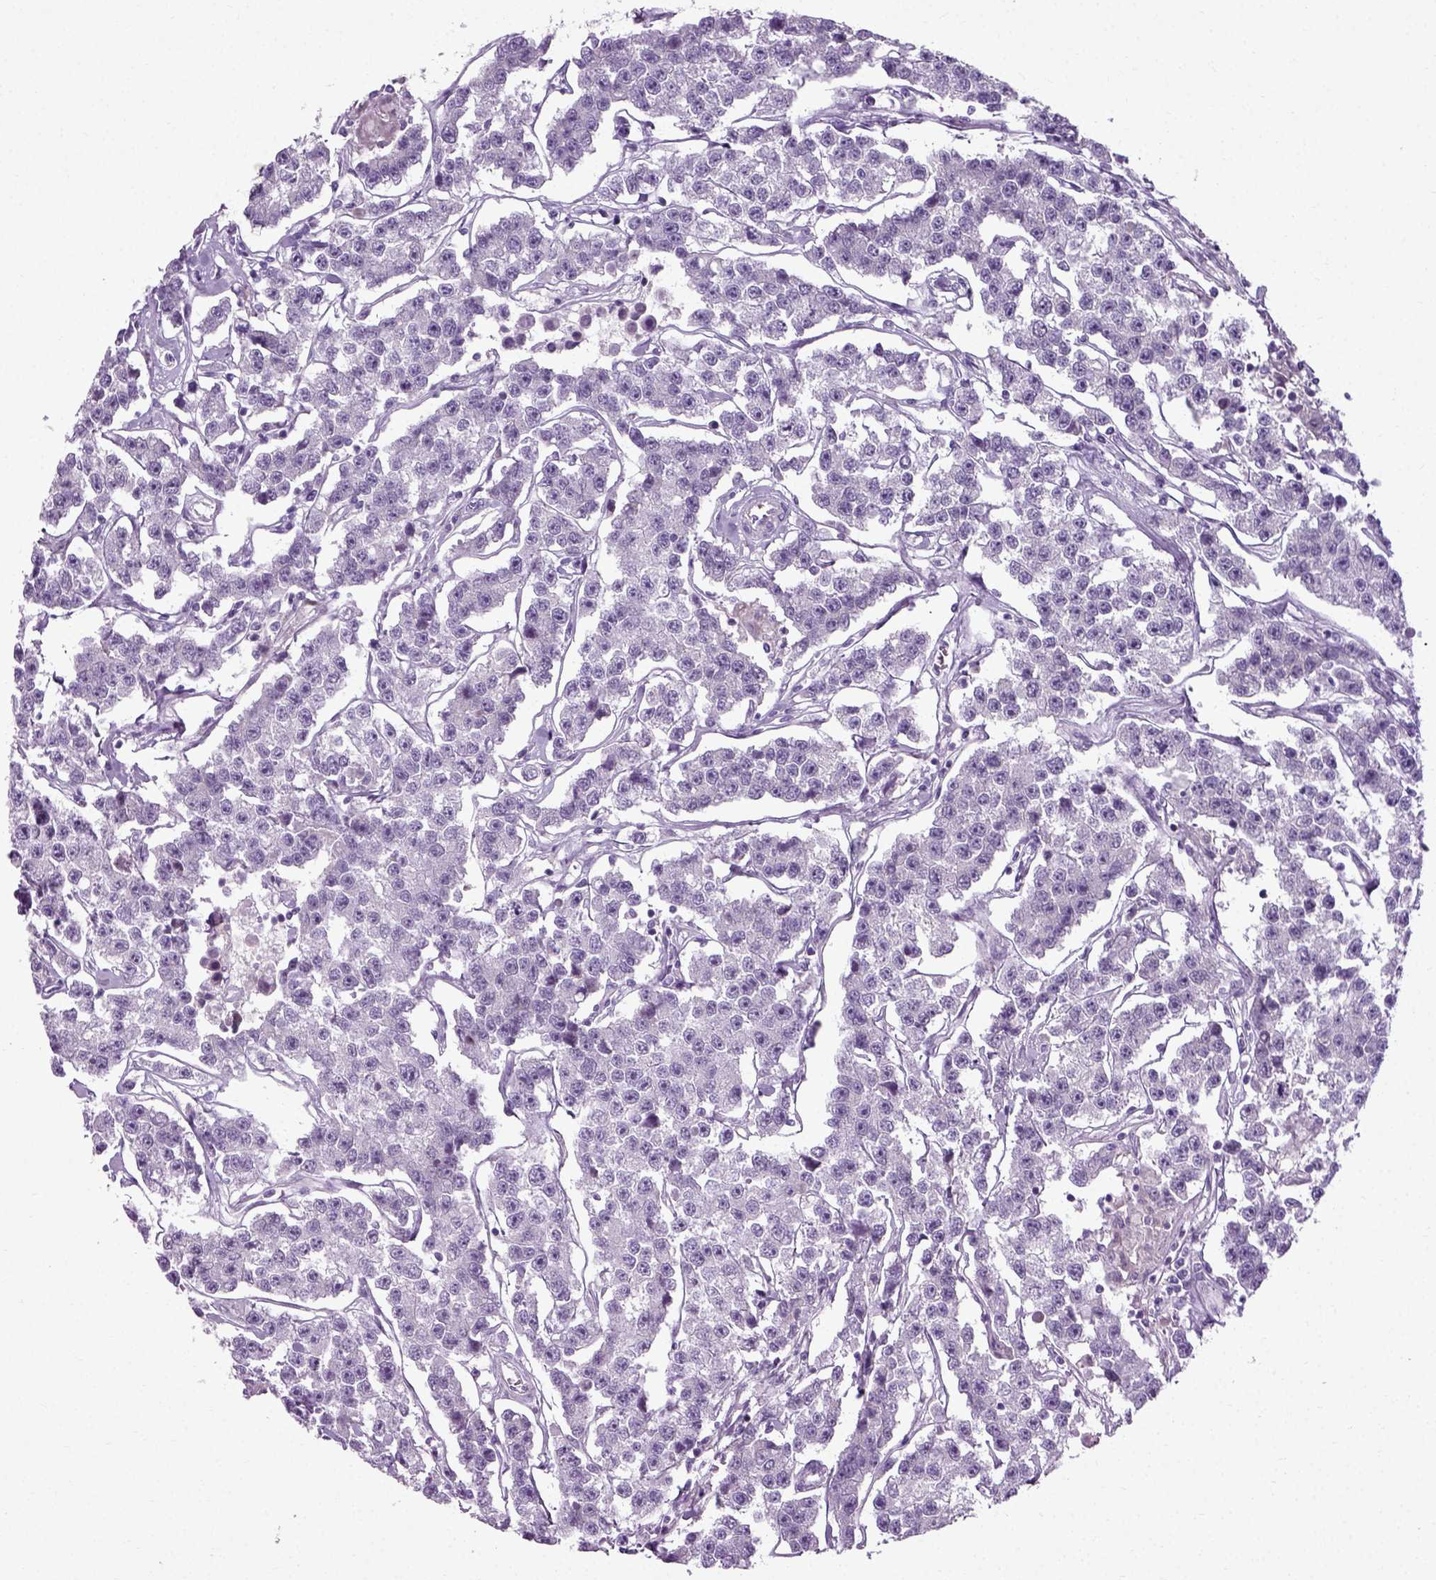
{"staining": {"intensity": "negative", "quantity": "none", "location": "none"}, "tissue": "testis cancer", "cell_type": "Tumor cells", "image_type": "cancer", "snomed": [{"axis": "morphology", "description": "Seminoma, NOS"}, {"axis": "topography", "description": "Testis"}], "caption": "Immunohistochemical staining of human testis cancer demonstrates no significant staining in tumor cells.", "gene": "SCG5", "patient": {"sex": "male", "age": 59}}